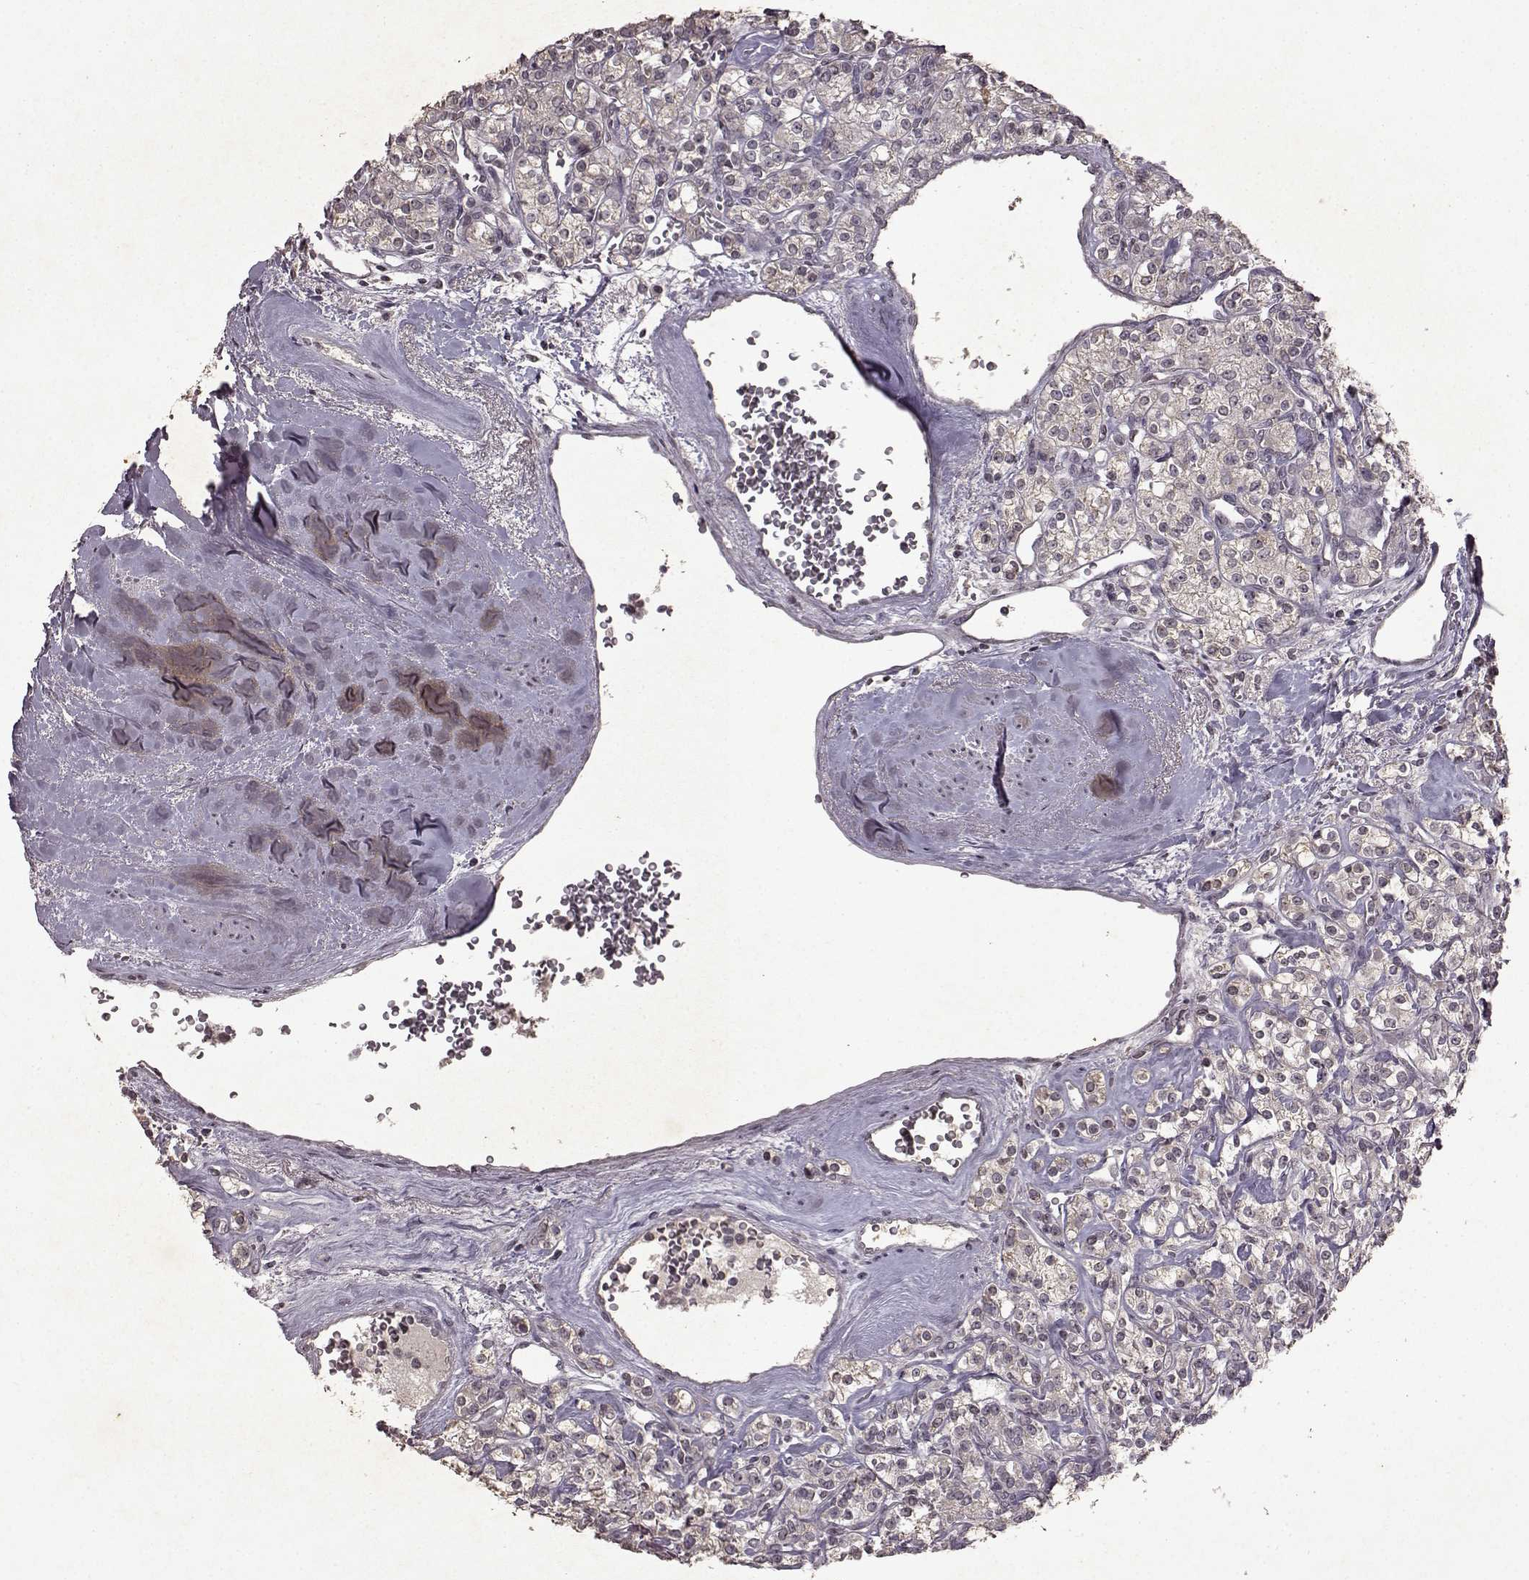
{"staining": {"intensity": "negative", "quantity": "none", "location": "none"}, "tissue": "renal cancer", "cell_type": "Tumor cells", "image_type": "cancer", "snomed": [{"axis": "morphology", "description": "Adenocarcinoma, NOS"}, {"axis": "topography", "description": "Kidney"}], "caption": "Tumor cells show no significant protein positivity in renal cancer (adenocarcinoma).", "gene": "LHB", "patient": {"sex": "male", "age": 77}}